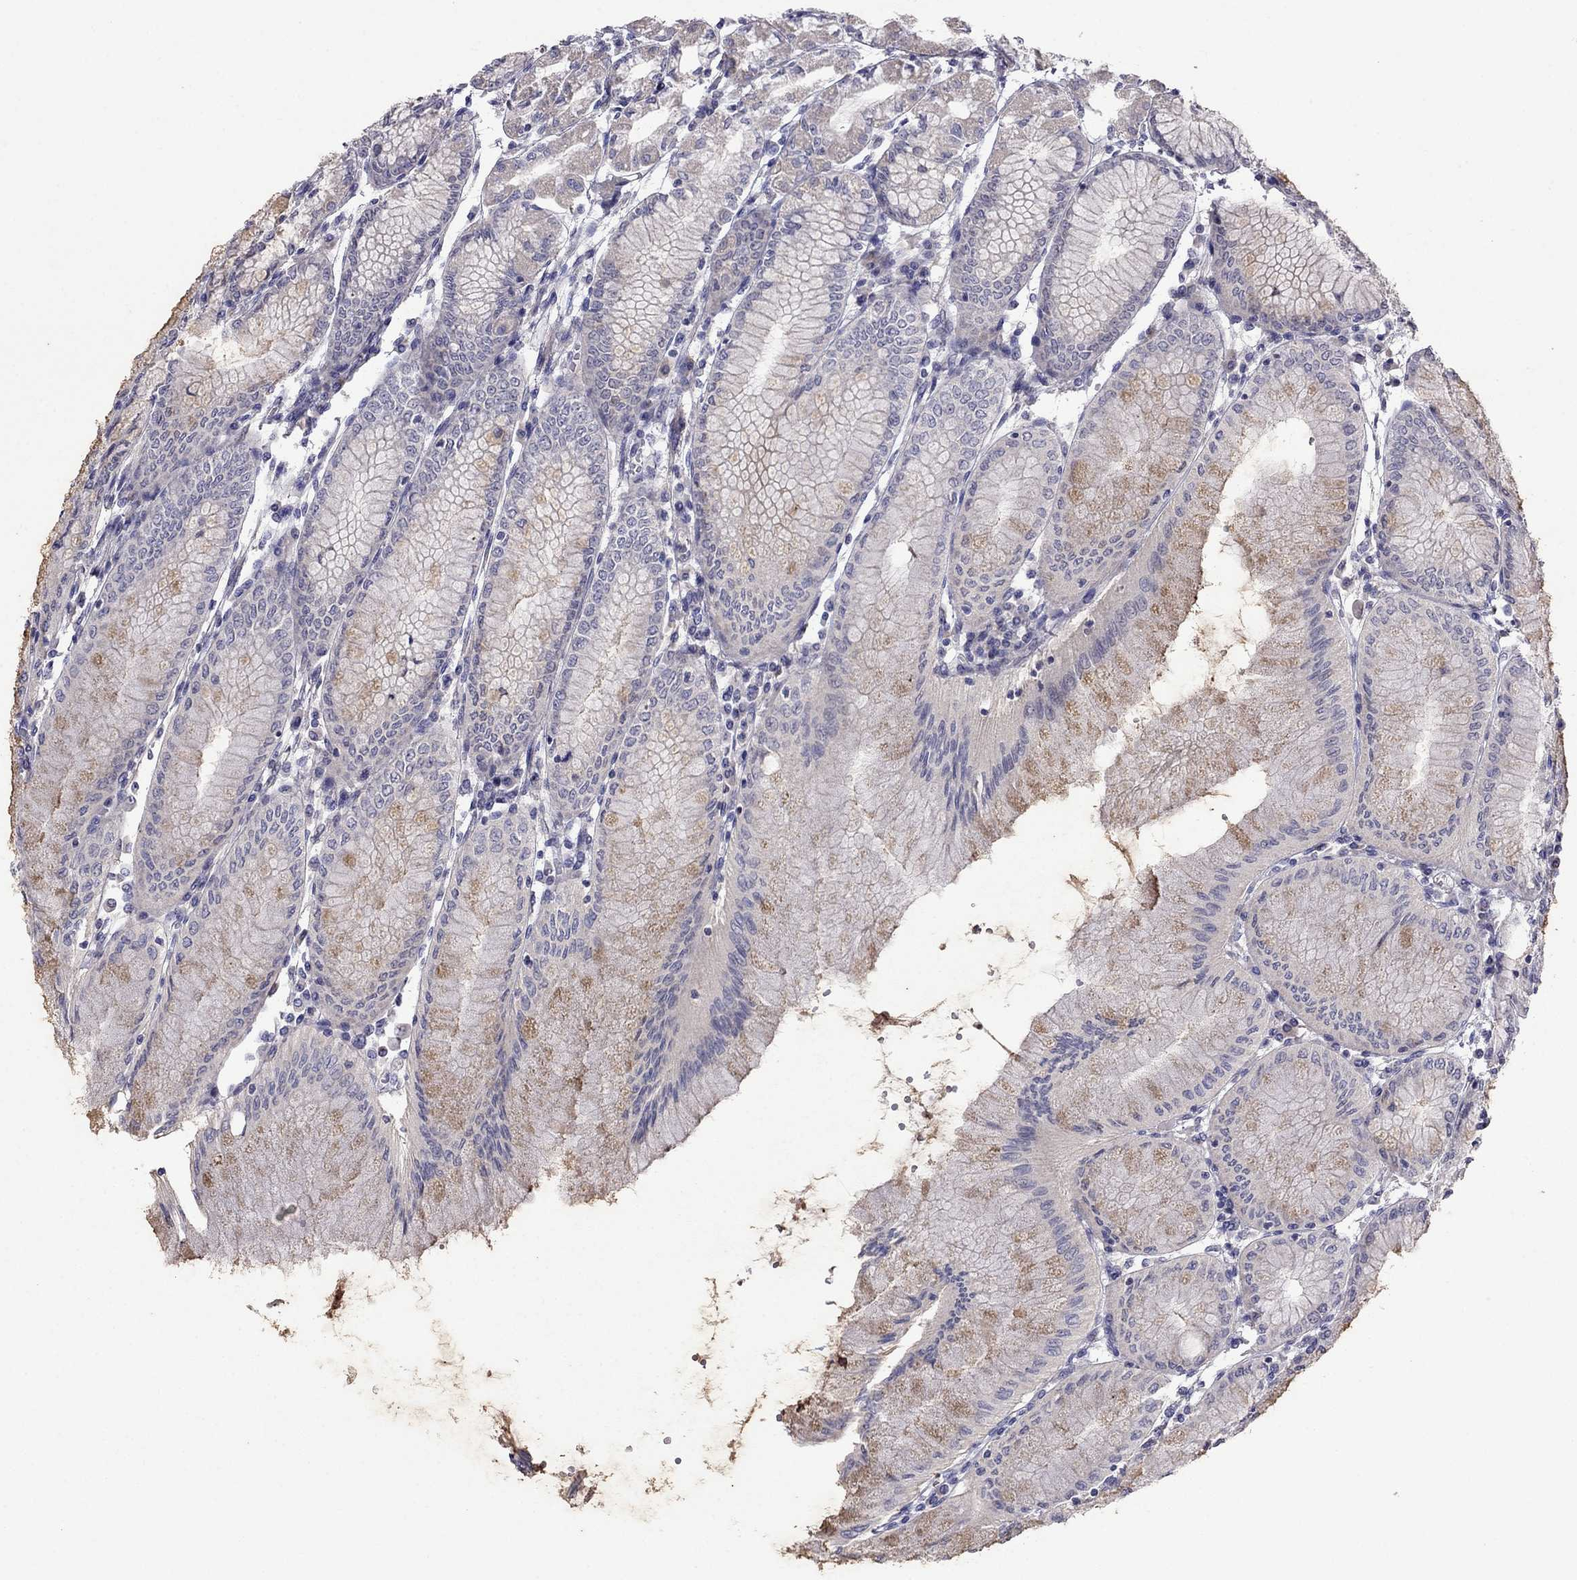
{"staining": {"intensity": "weak", "quantity": "<25%", "location": "cytoplasmic/membranous"}, "tissue": "stomach", "cell_type": "Glandular cells", "image_type": "normal", "snomed": [{"axis": "morphology", "description": "Normal tissue, NOS"}, {"axis": "topography", "description": "Skeletal muscle"}, {"axis": "topography", "description": "Stomach"}], "caption": "Stomach stained for a protein using IHC exhibits no positivity glandular cells.", "gene": "LRRC39", "patient": {"sex": "female", "age": 57}}